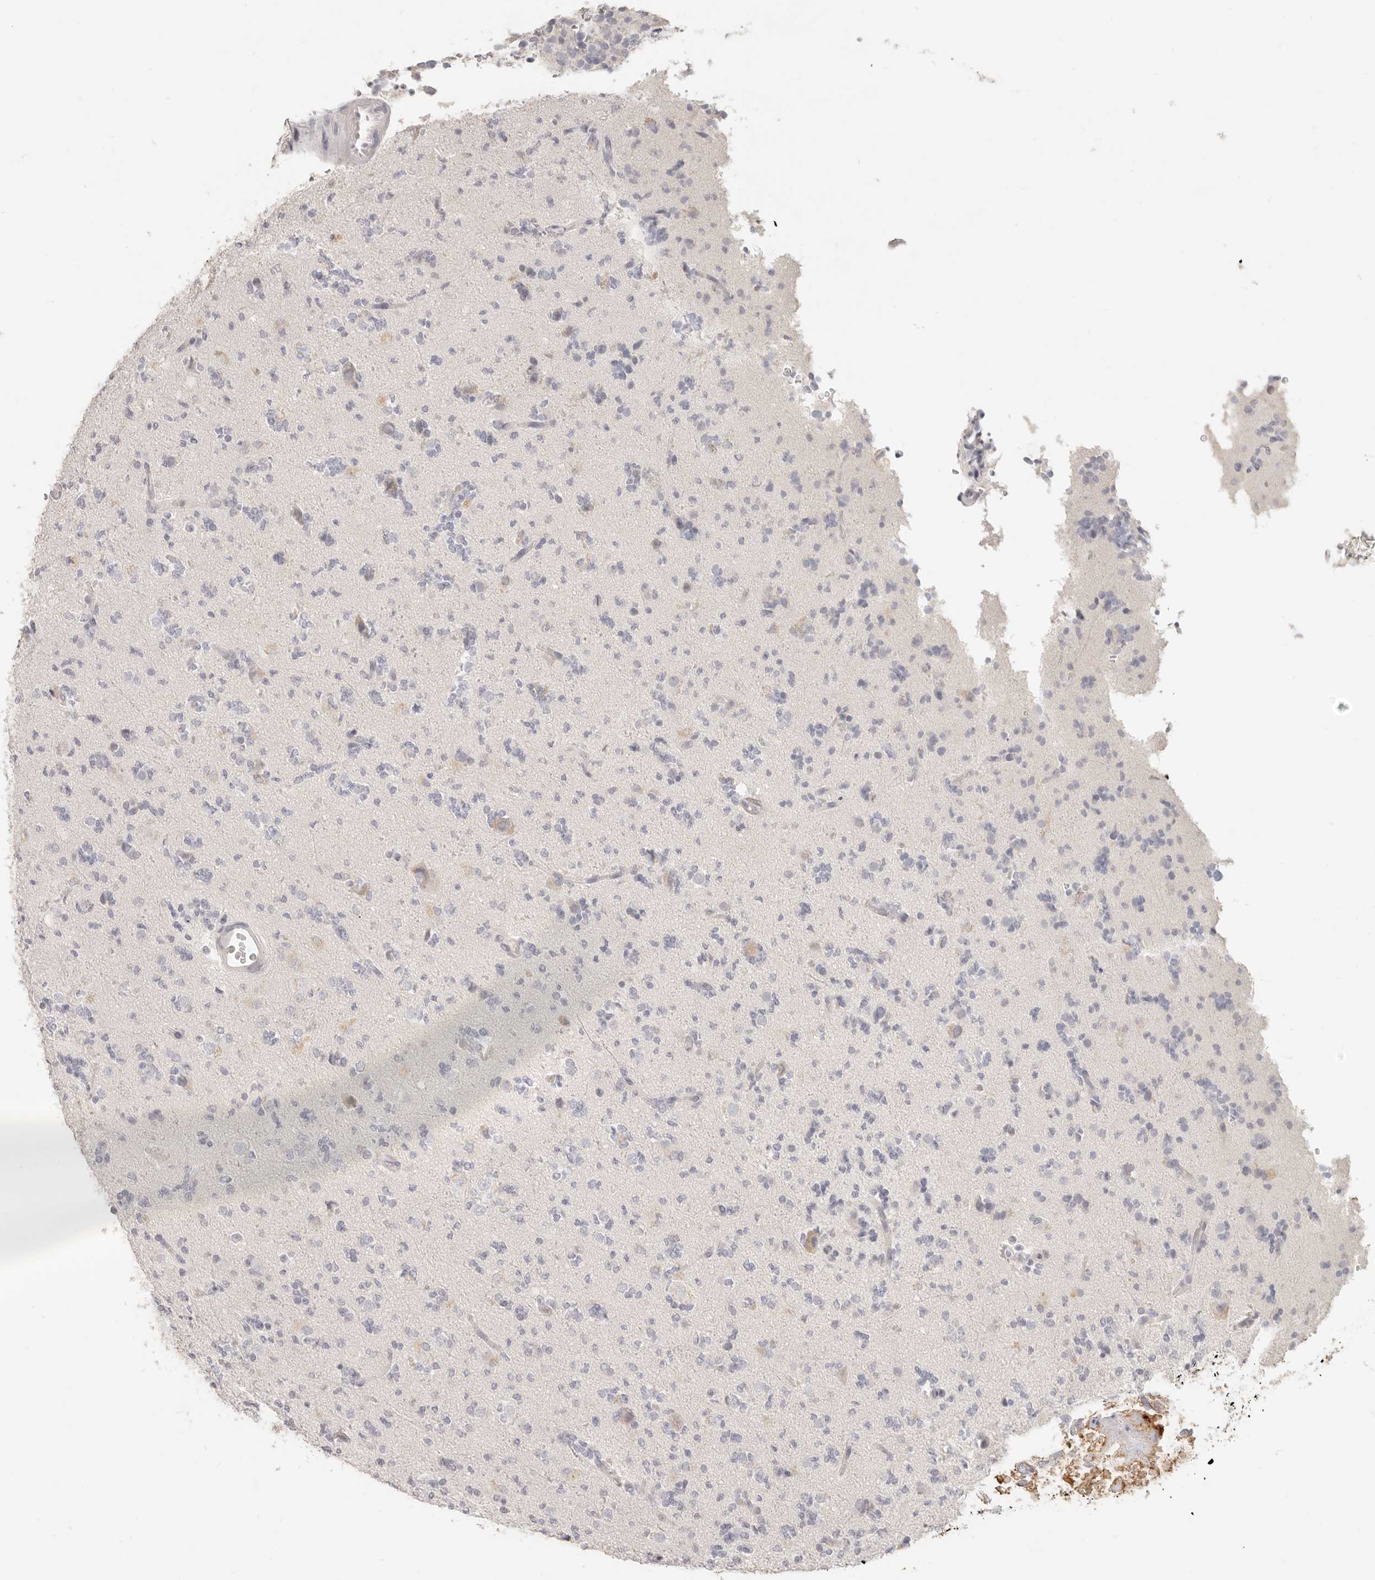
{"staining": {"intensity": "negative", "quantity": "none", "location": "none"}, "tissue": "glioma", "cell_type": "Tumor cells", "image_type": "cancer", "snomed": [{"axis": "morphology", "description": "Glioma, malignant, High grade"}, {"axis": "topography", "description": "Brain"}], "caption": "Human glioma stained for a protein using IHC exhibits no positivity in tumor cells.", "gene": "EPCAM", "patient": {"sex": "female", "age": 62}}